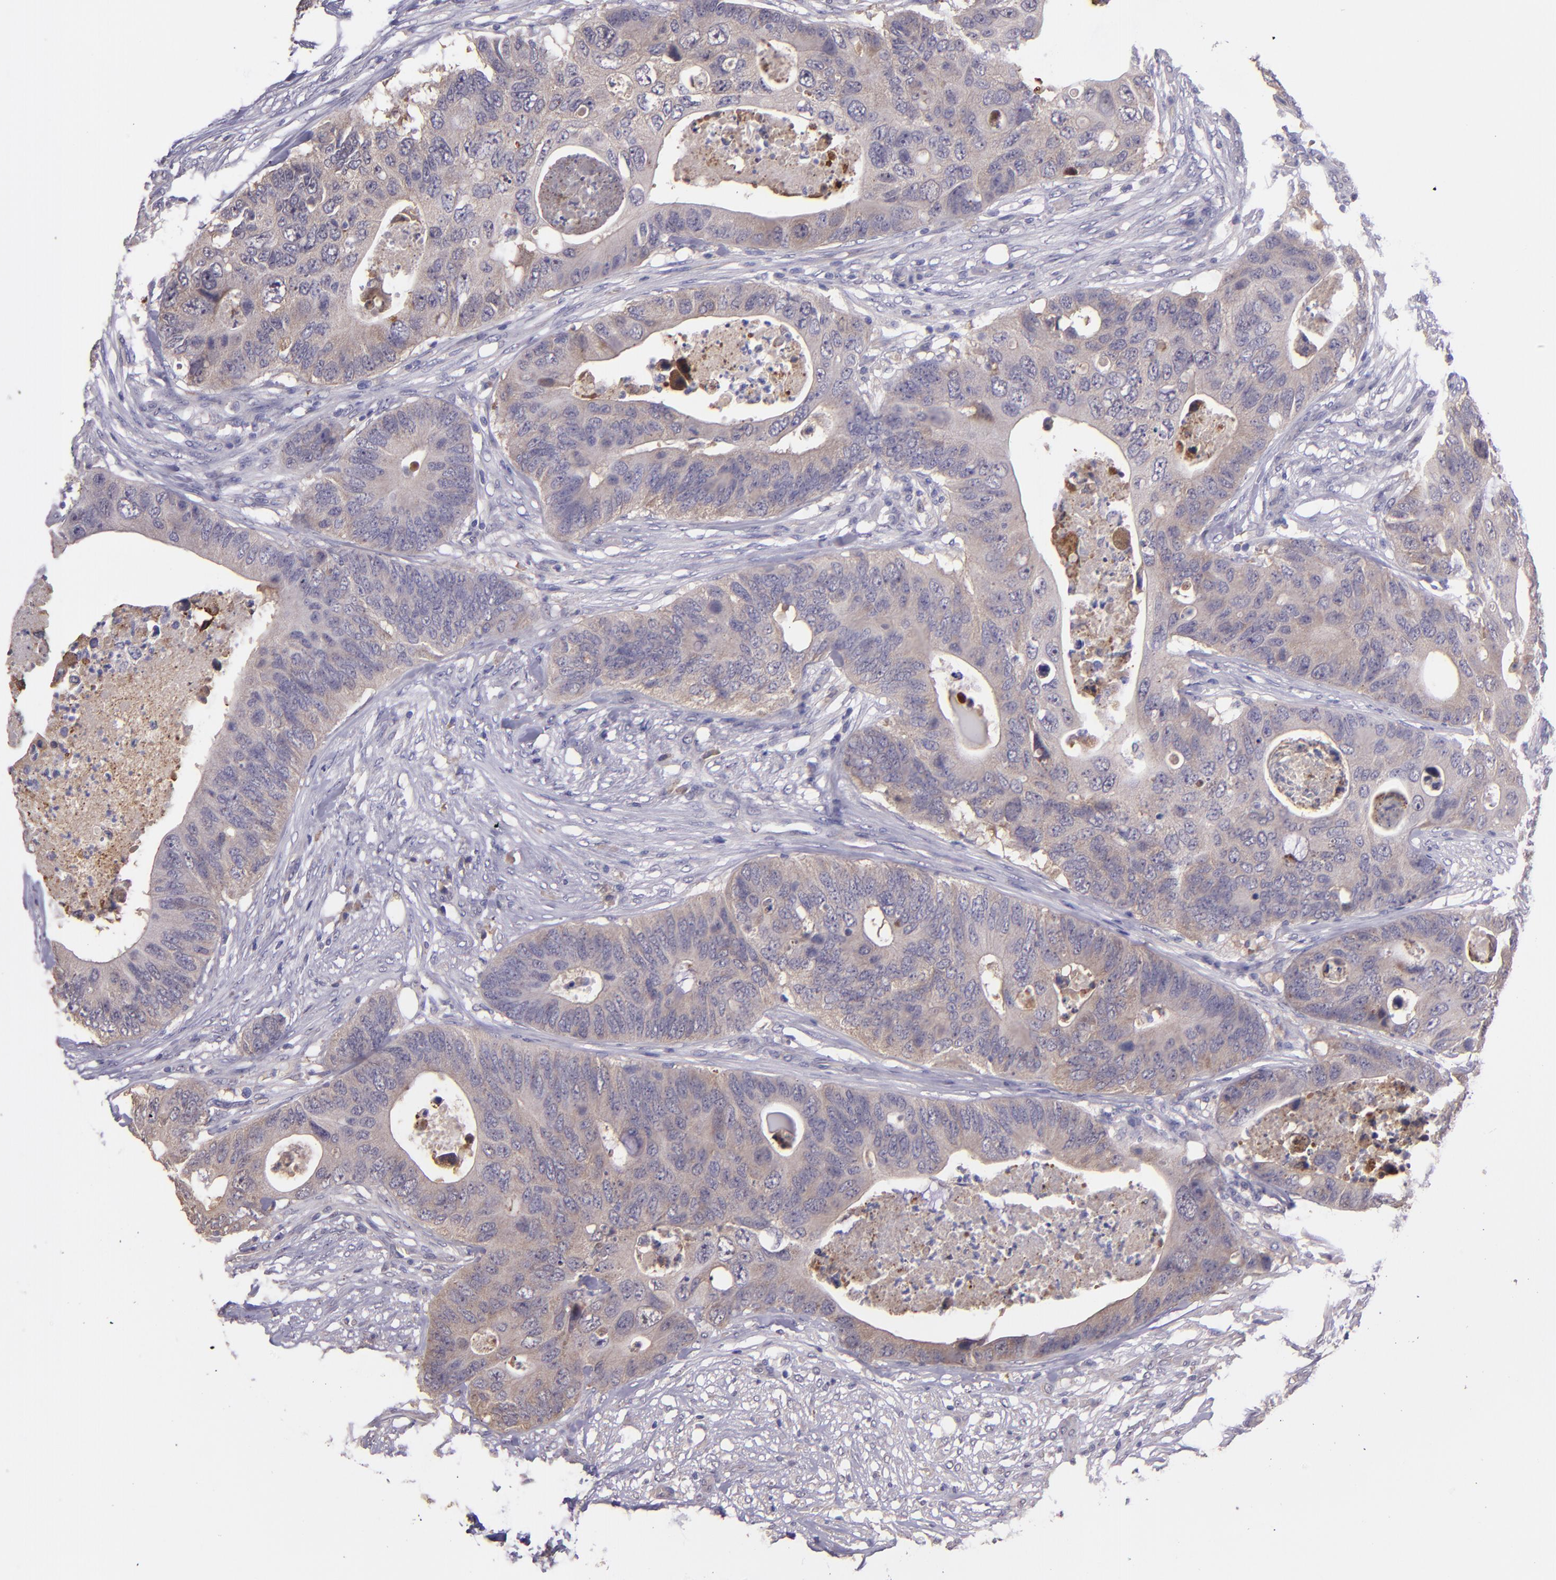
{"staining": {"intensity": "weak", "quantity": ">75%", "location": "cytoplasmic/membranous"}, "tissue": "colorectal cancer", "cell_type": "Tumor cells", "image_type": "cancer", "snomed": [{"axis": "morphology", "description": "Adenocarcinoma, NOS"}, {"axis": "topography", "description": "Colon"}], "caption": "A high-resolution image shows IHC staining of colorectal cancer (adenocarcinoma), which exhibits weak cytoplasmic/membranous staining in approximately >75% of tumor cells. Immunohistochemistry stains the protein of interest in brown and the nuclei are stained blue.", "gene": "PAPPA", "patient": {"sex": "male", "age": 71}}